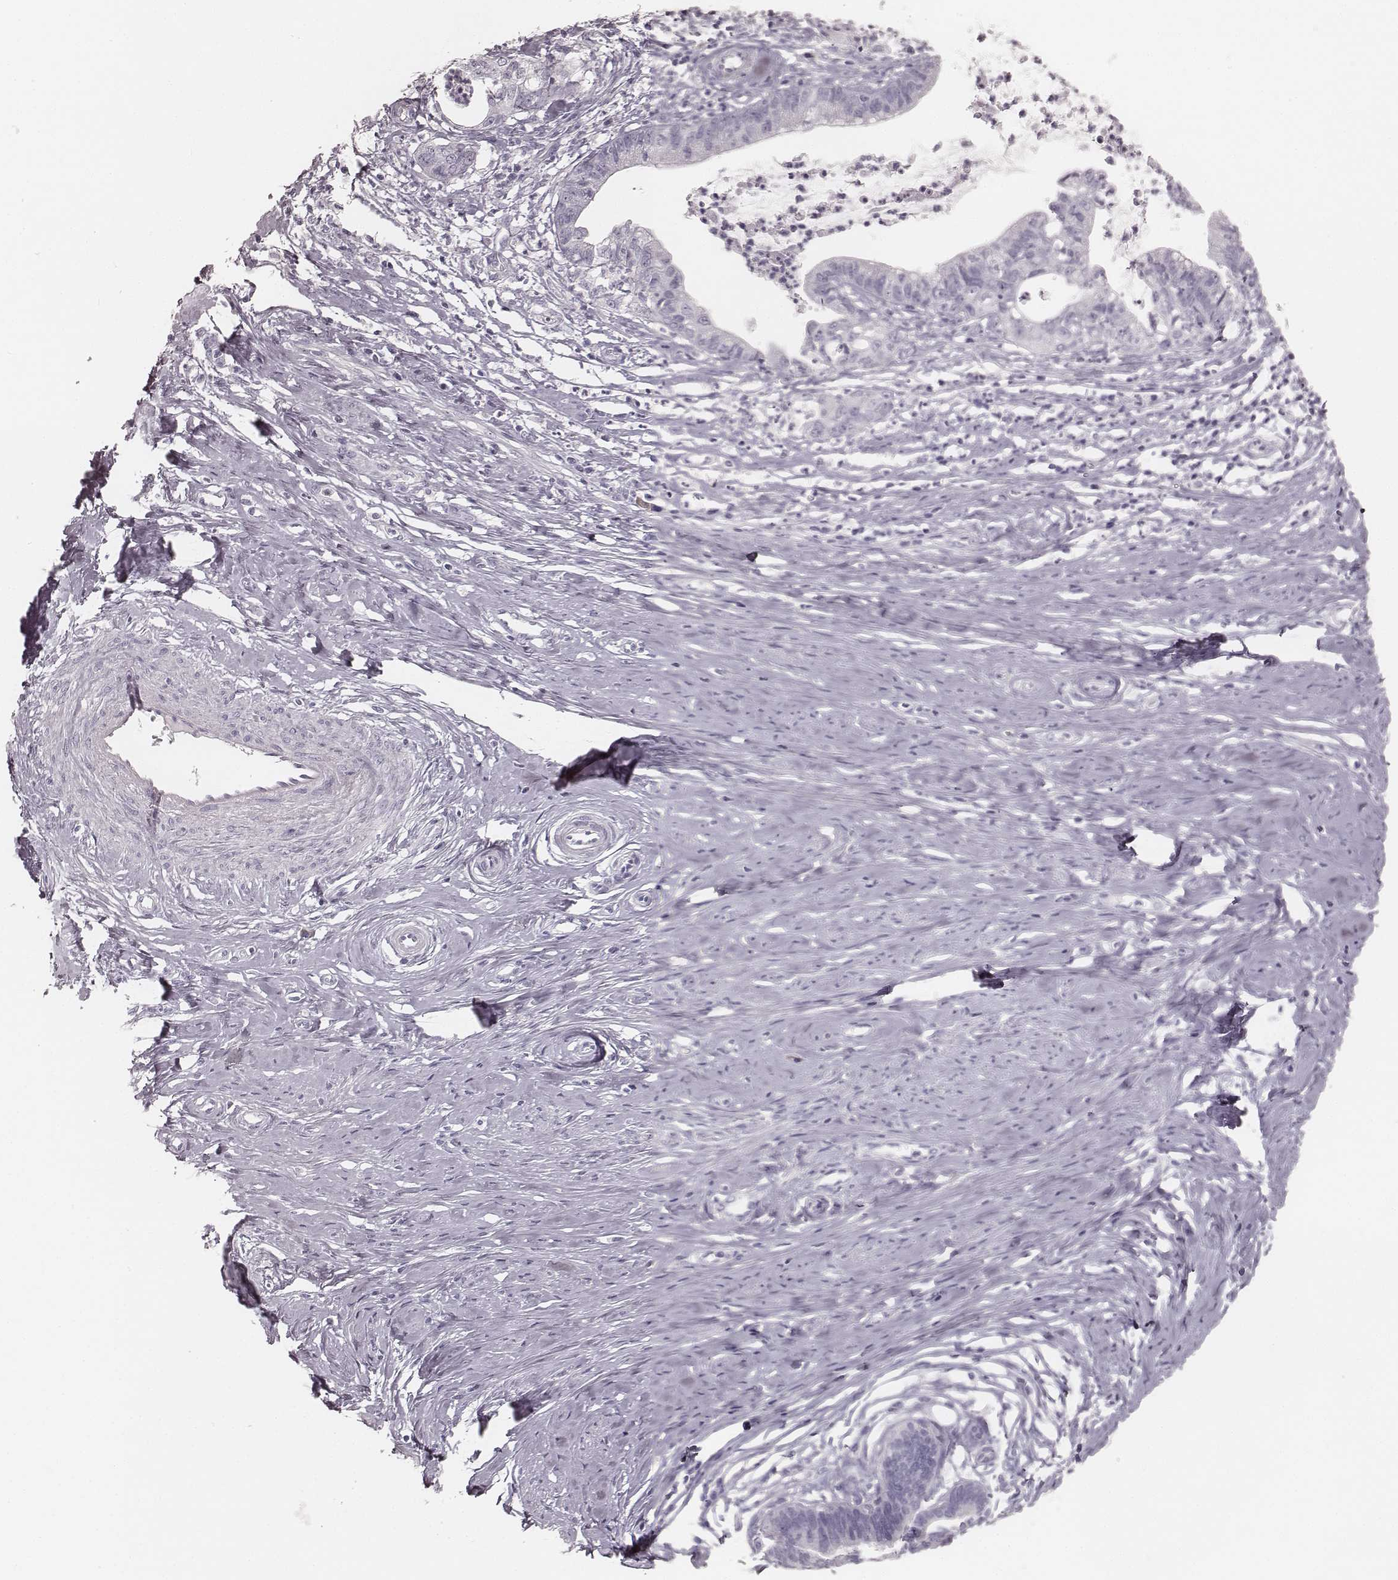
{"staining": {"intensity": "negative", "quantity": "none", "location": "none"}, "tissue": "cervical cancer", "cell_type": "Tumor cells", "image_type": "cancer", "snomed": [{"axis": "morphology", "description": "Normal tissue, NOS"}, {"axis": "morphology", "description": "Adenocarcinoma, NOS"}, {"axis": "topography", "description": "Cervix"}], "caption": "Human cervical cancer stained for a protein using immunohistochemistry (IHC) shows no positivity in tumor cells.", "gene": "KRT82", "patient": {"sex": "female", "age": 38}}